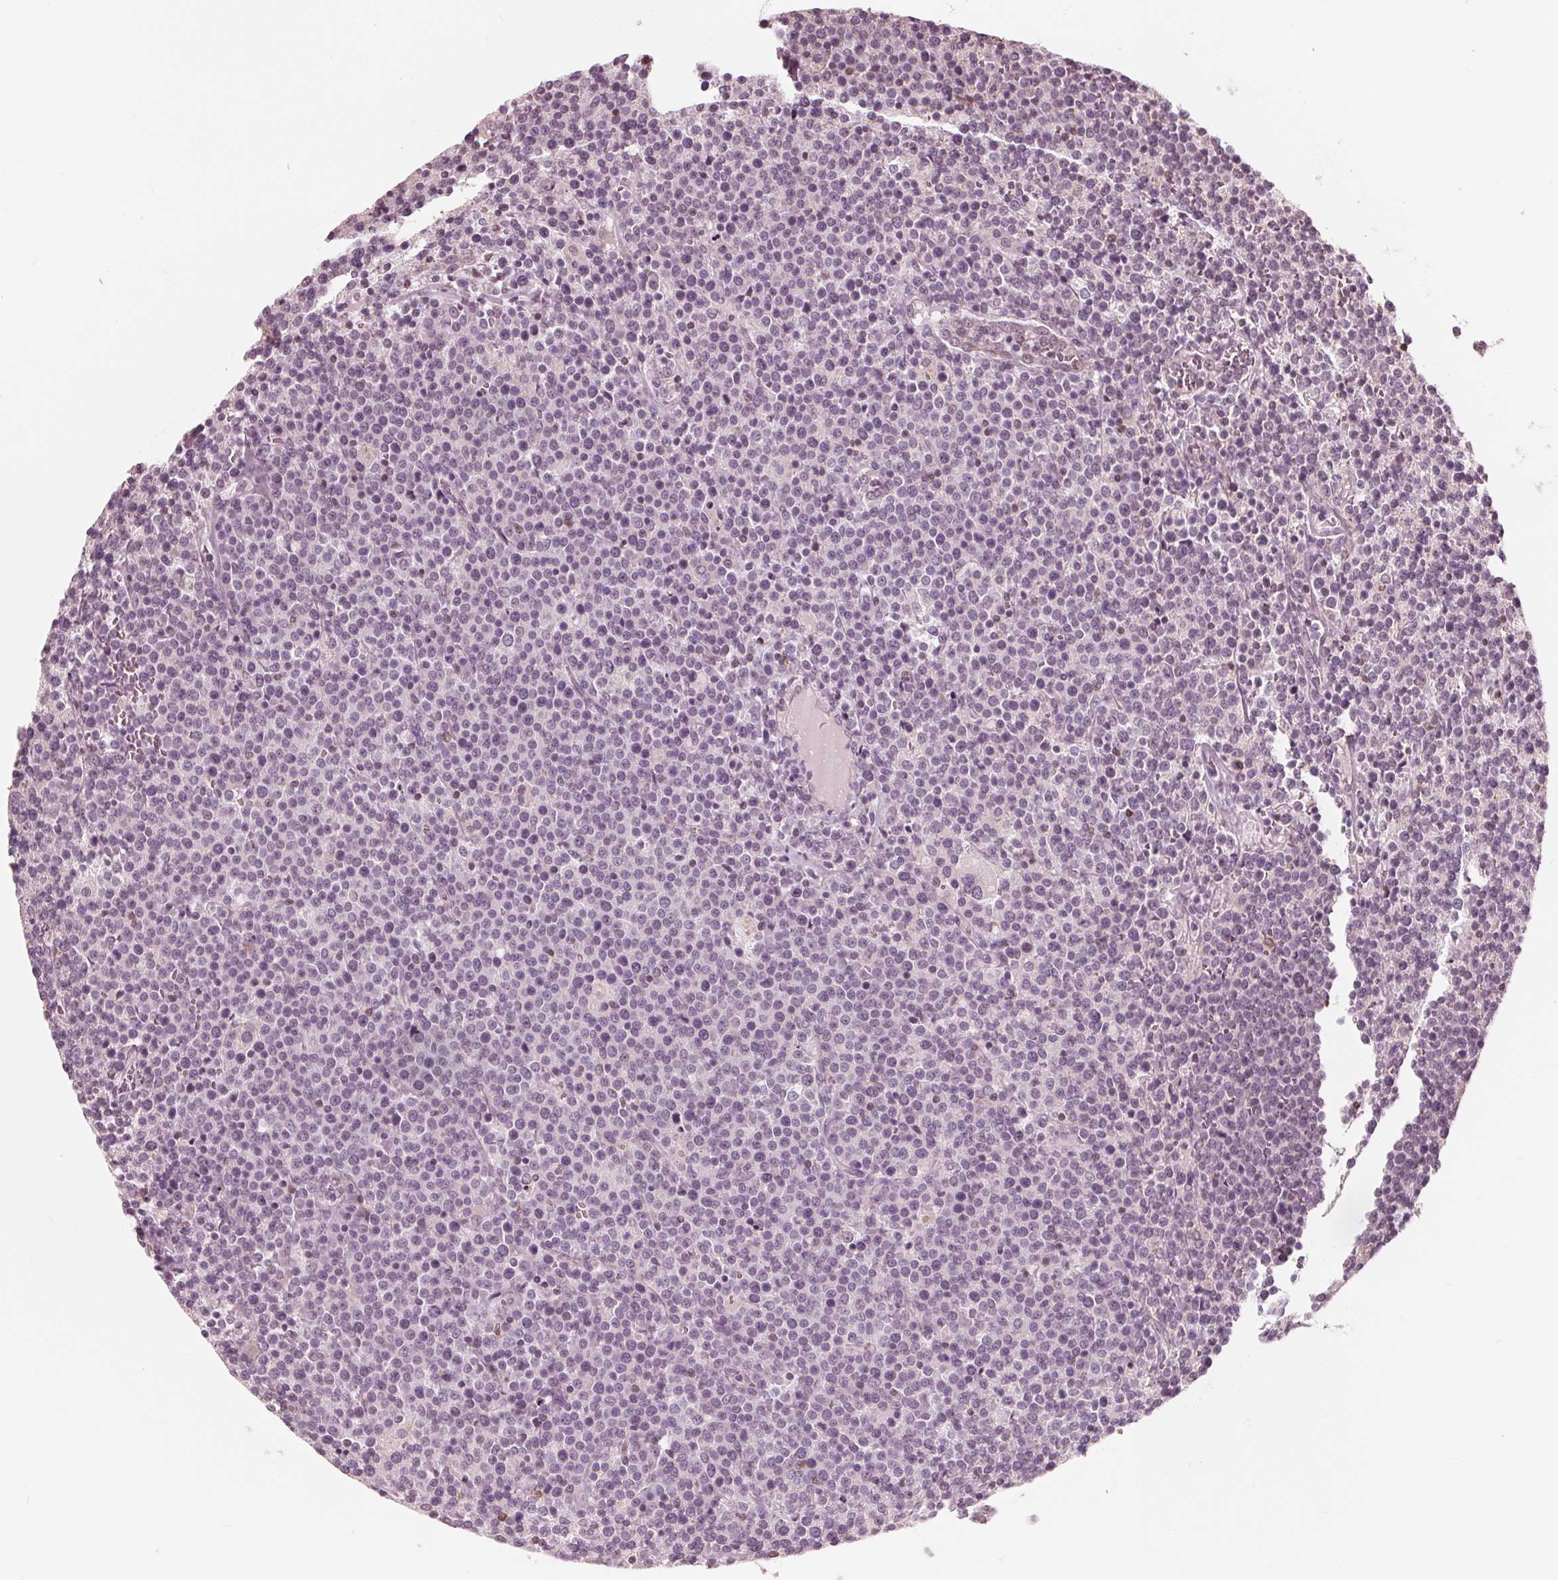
{"staining": {"intensity": "negative", "quantity": "none", "location": "none"}, "tissue": "lymphoma", "cell_type": "Tumor cells", "image_type": "cancer", "snomed": [{"axis": "morphology", "description": "Malignant lymphoma, non-Hodgkin's type, High grade"}, {"axis": "topography", "description": "Lymph node"}], "caption": "Tumor cells show no significant protein expression in lymphoma.", "gene": "ING3", "patient": {"sex": "male", "age": 61}}